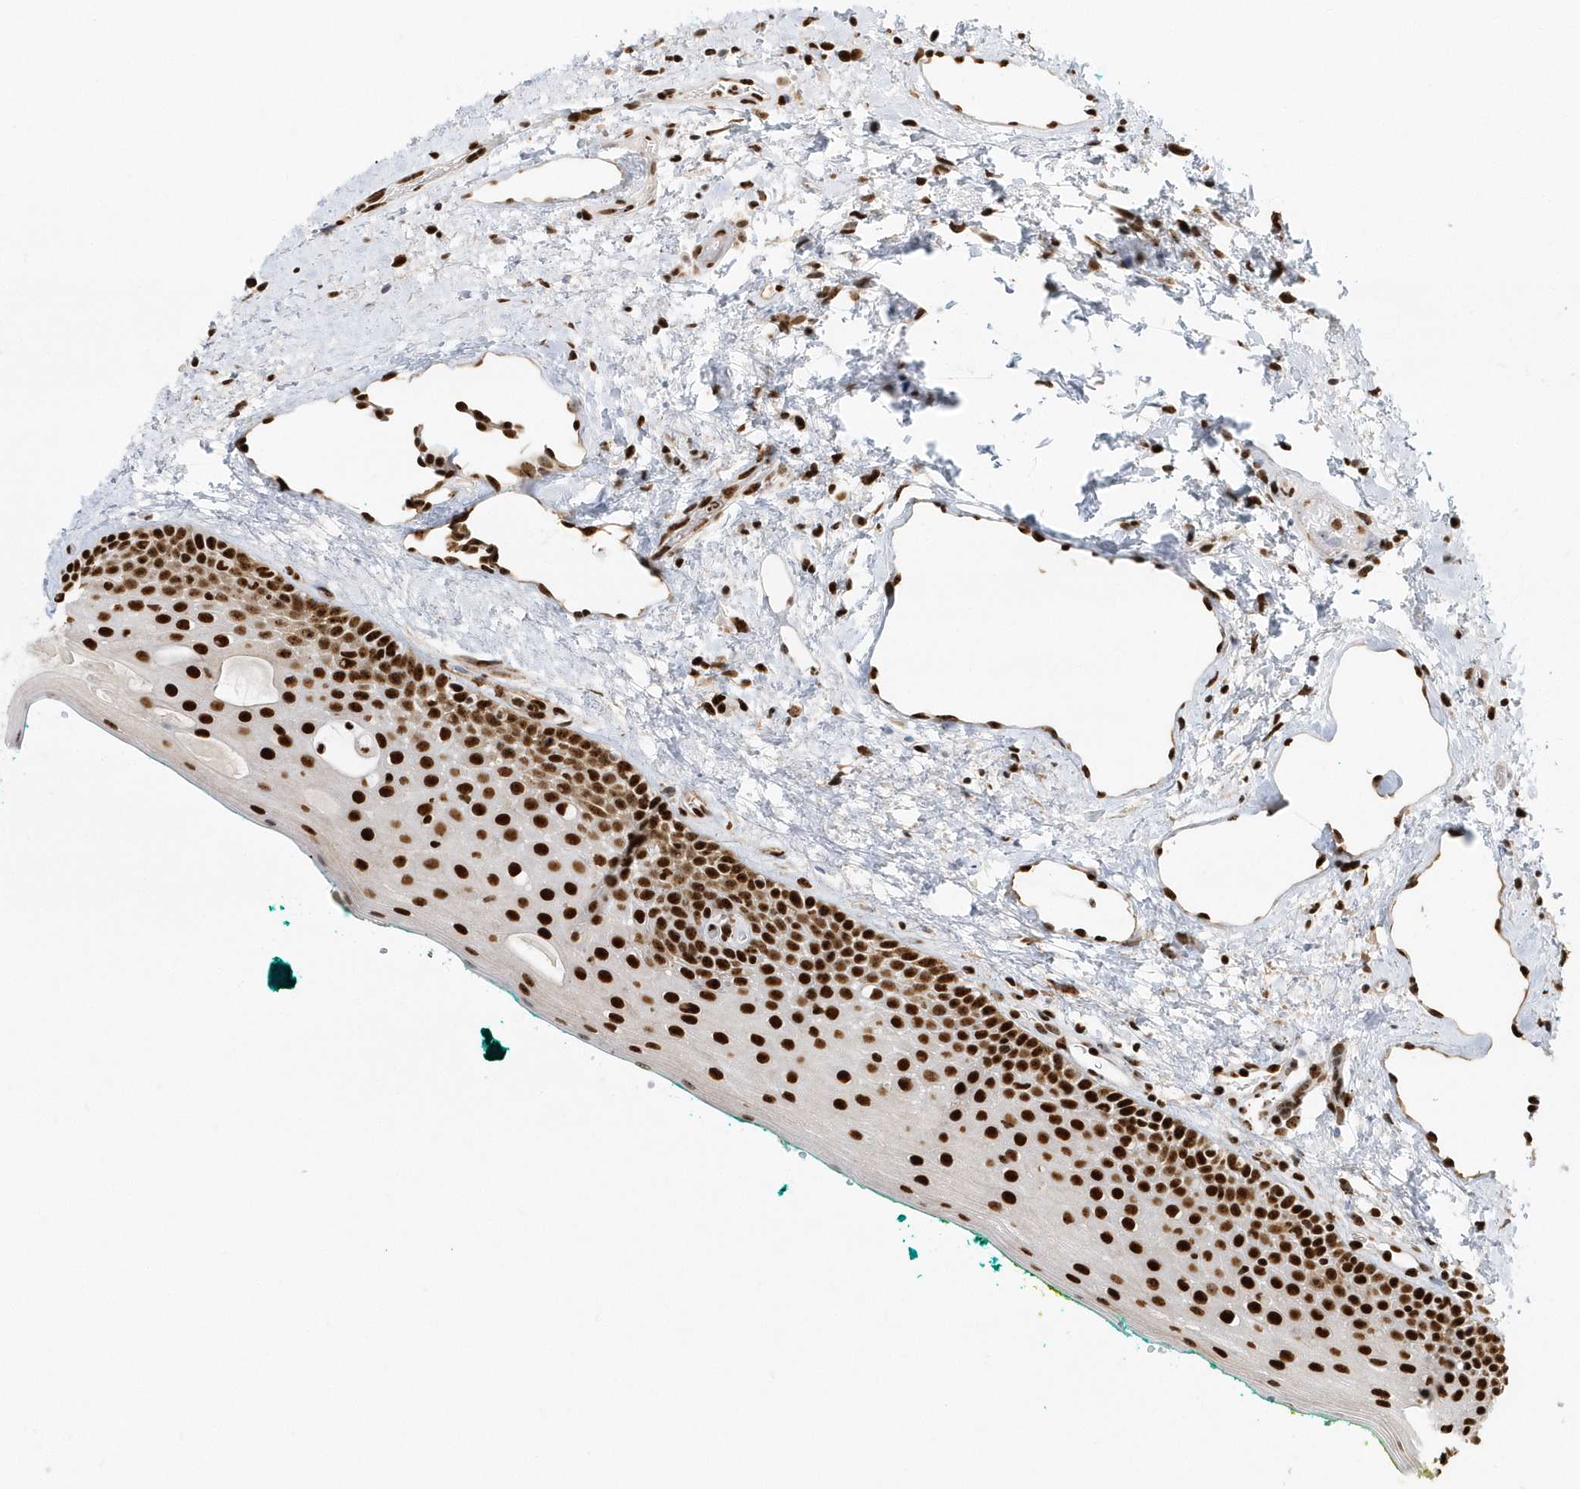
{"staining": {"intensity": "strong", "quantity": ">75%", "location": "nuclear"}, "tissue": "oral mucosa", "cell_type": "Squamous epithelial cells", "image_type": "normal", "snomed": [{"axis": "morphology", "description": "Normal tissue, NOS"}, {"axis": "topography", "description": "Oral tissue"}], "caption": "Immunohistochemical staining of benign human oral mucosa exhibits high levels of strong nuclear expression in approximately >75% of squamous epithelial cells.", "gene": "SUMO2", "patient": {"sex": "female", "age": 70}}